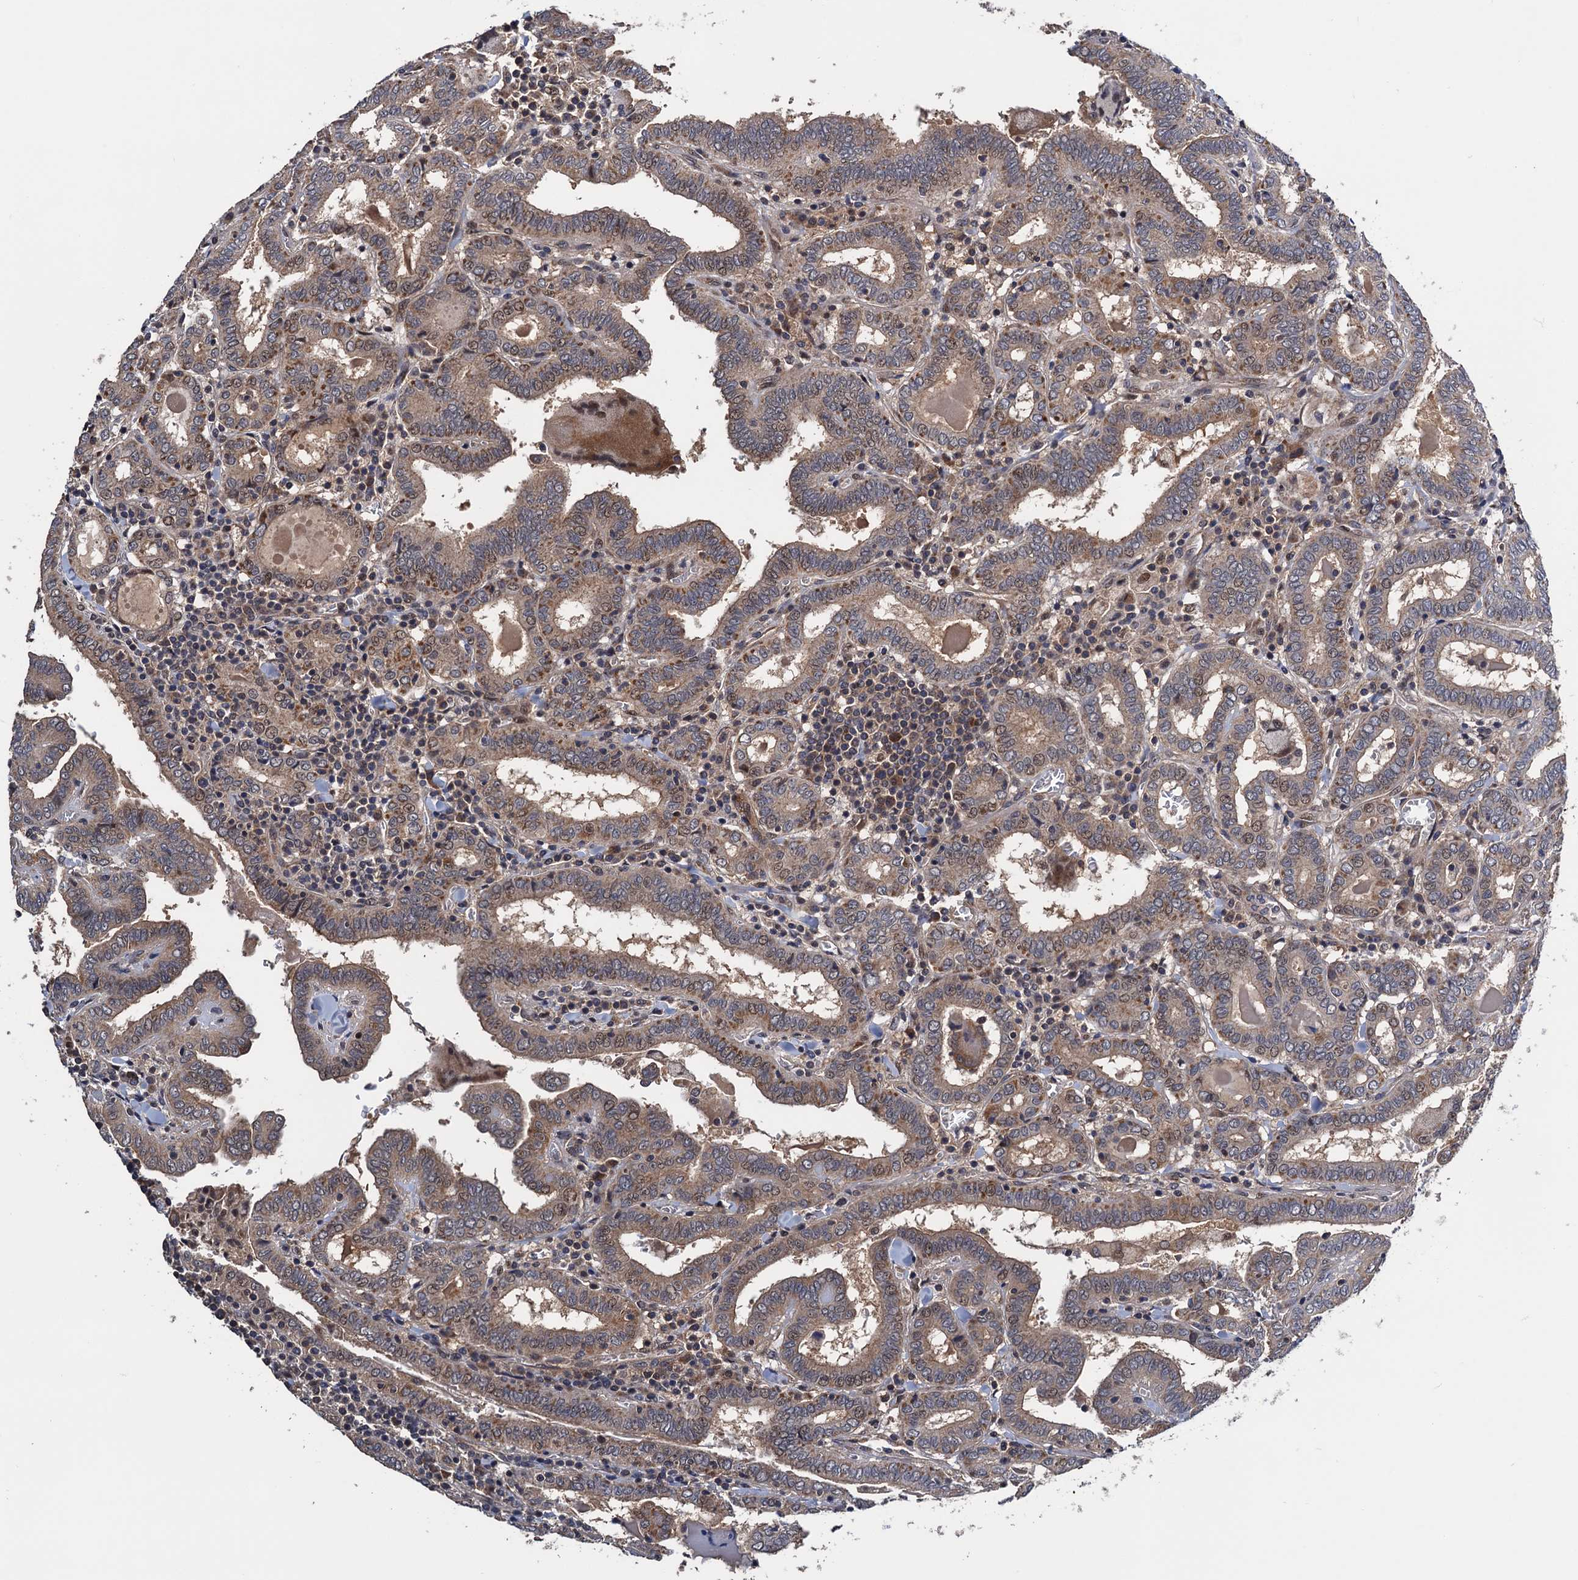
{"staining": {"intensity": "moderate", "quantity": ">75%", "location": "cytoplasmic/membranous"}, "tissue": "thyroid cancer", "cell_type": "Tumor cells", "image_type": "cancer", "snomed": [{"axis": "morphology", "description": "Papillary adenocarcinoma, NOS"}, {"axis": "topography", "description": "Thyroid gland"}], "caption": "Immunohistochemical staining of human thyroid papillary adenocarcinoma exhibits moderate cytoplasmic/membranous protein expression in about >75% of tumor cells.", "gene": "NAA16", "patient": {"sex": "female", "age": 72}}